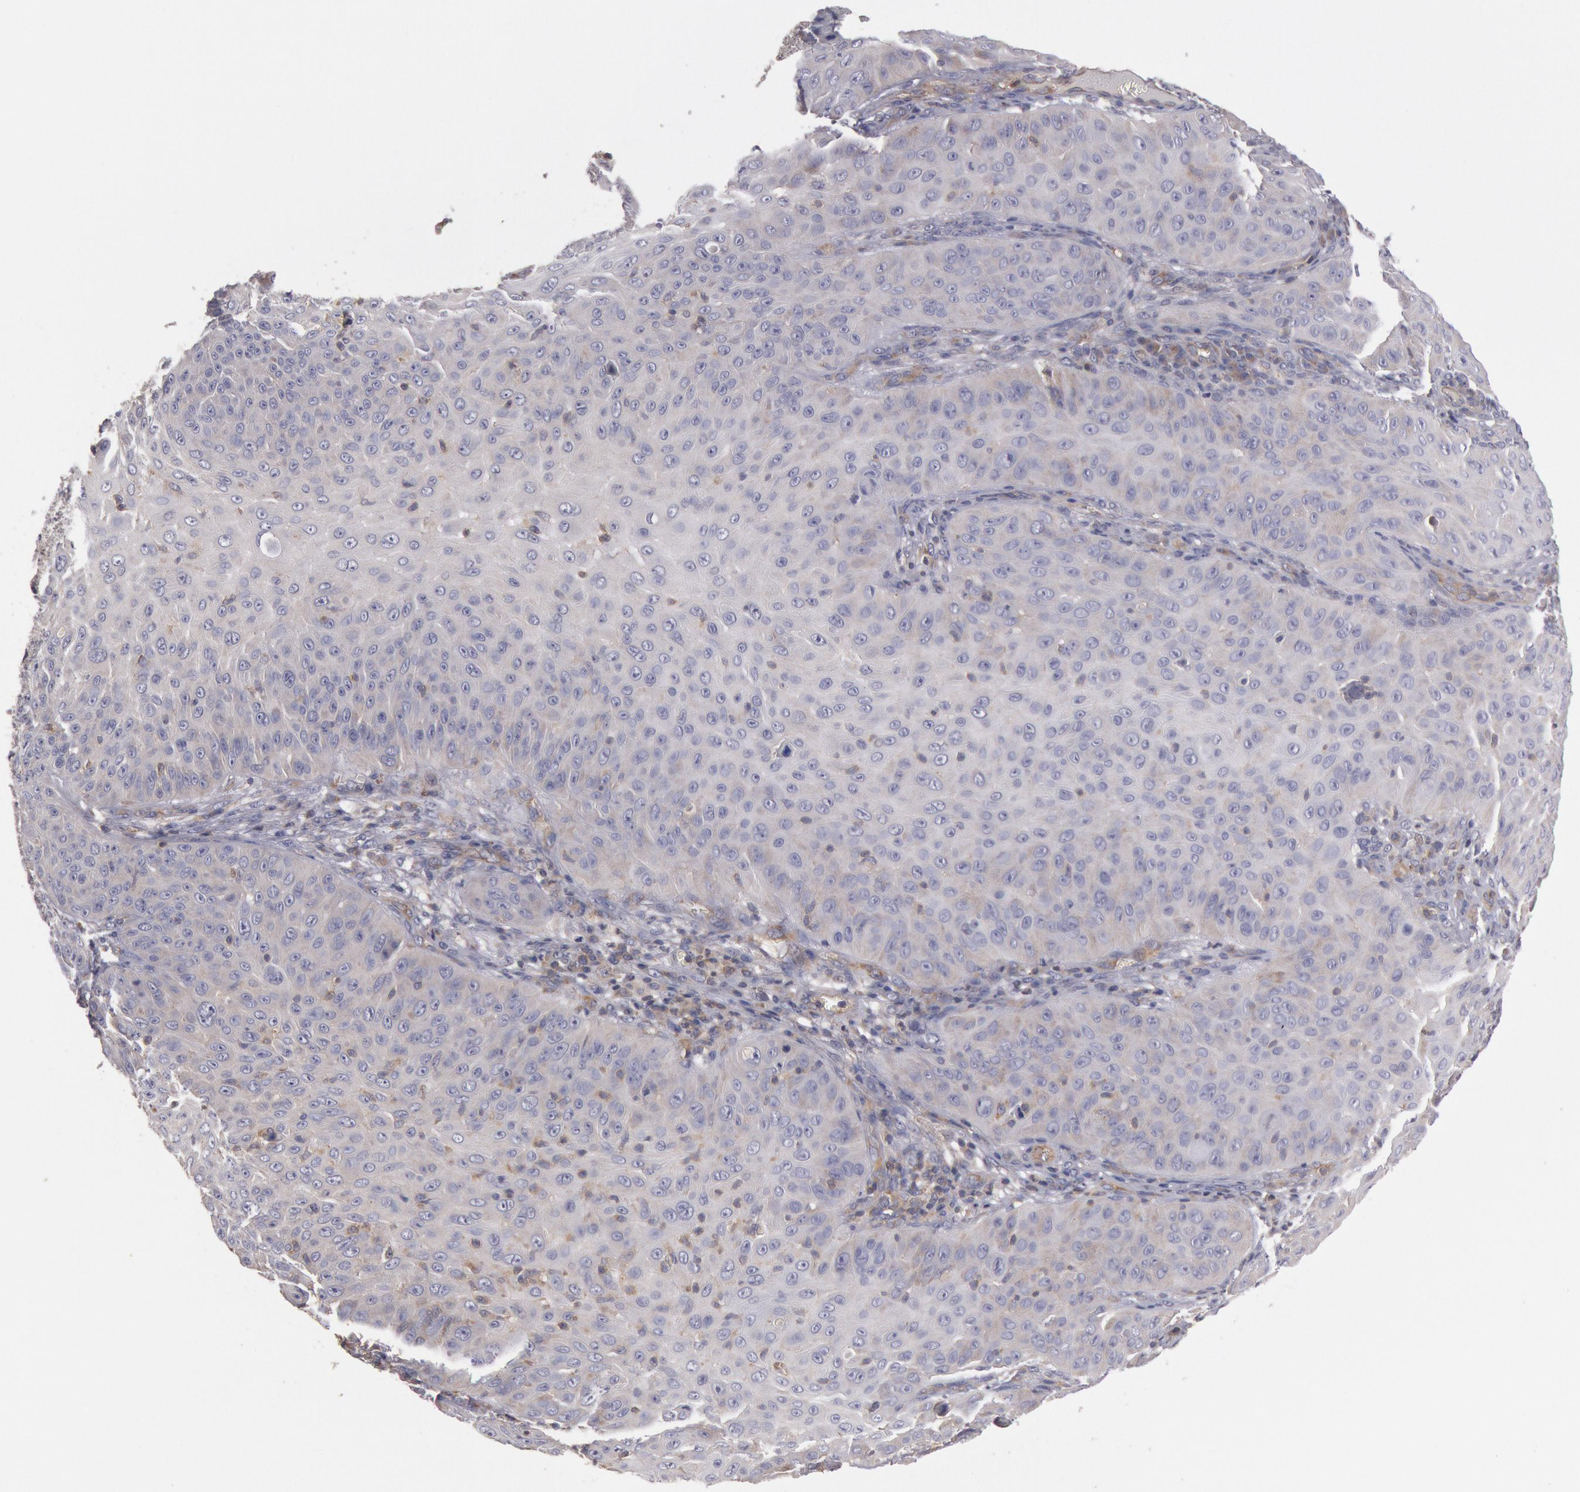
{"staining": {"intensity": "negative", "quantity": "none", "location": "none"}, "tissue": "skin cancer", "cell_type": "Tumor cells", "image_type": "cancer", "snomed": [{"axis": "morphology", "description": "Squamous cell carcinoma, NOS"}, {"axis": "topography", "description": "Skin"}], "caption": "High power microscopy photomicrograph of an immunohistochemistry (IHC) image of skin cancer (squamous cell carcinoma), revealing no significant expression in tumor cells.", "gene": "PIK3R1", "patient": {"sex": "male", "age": 82}}